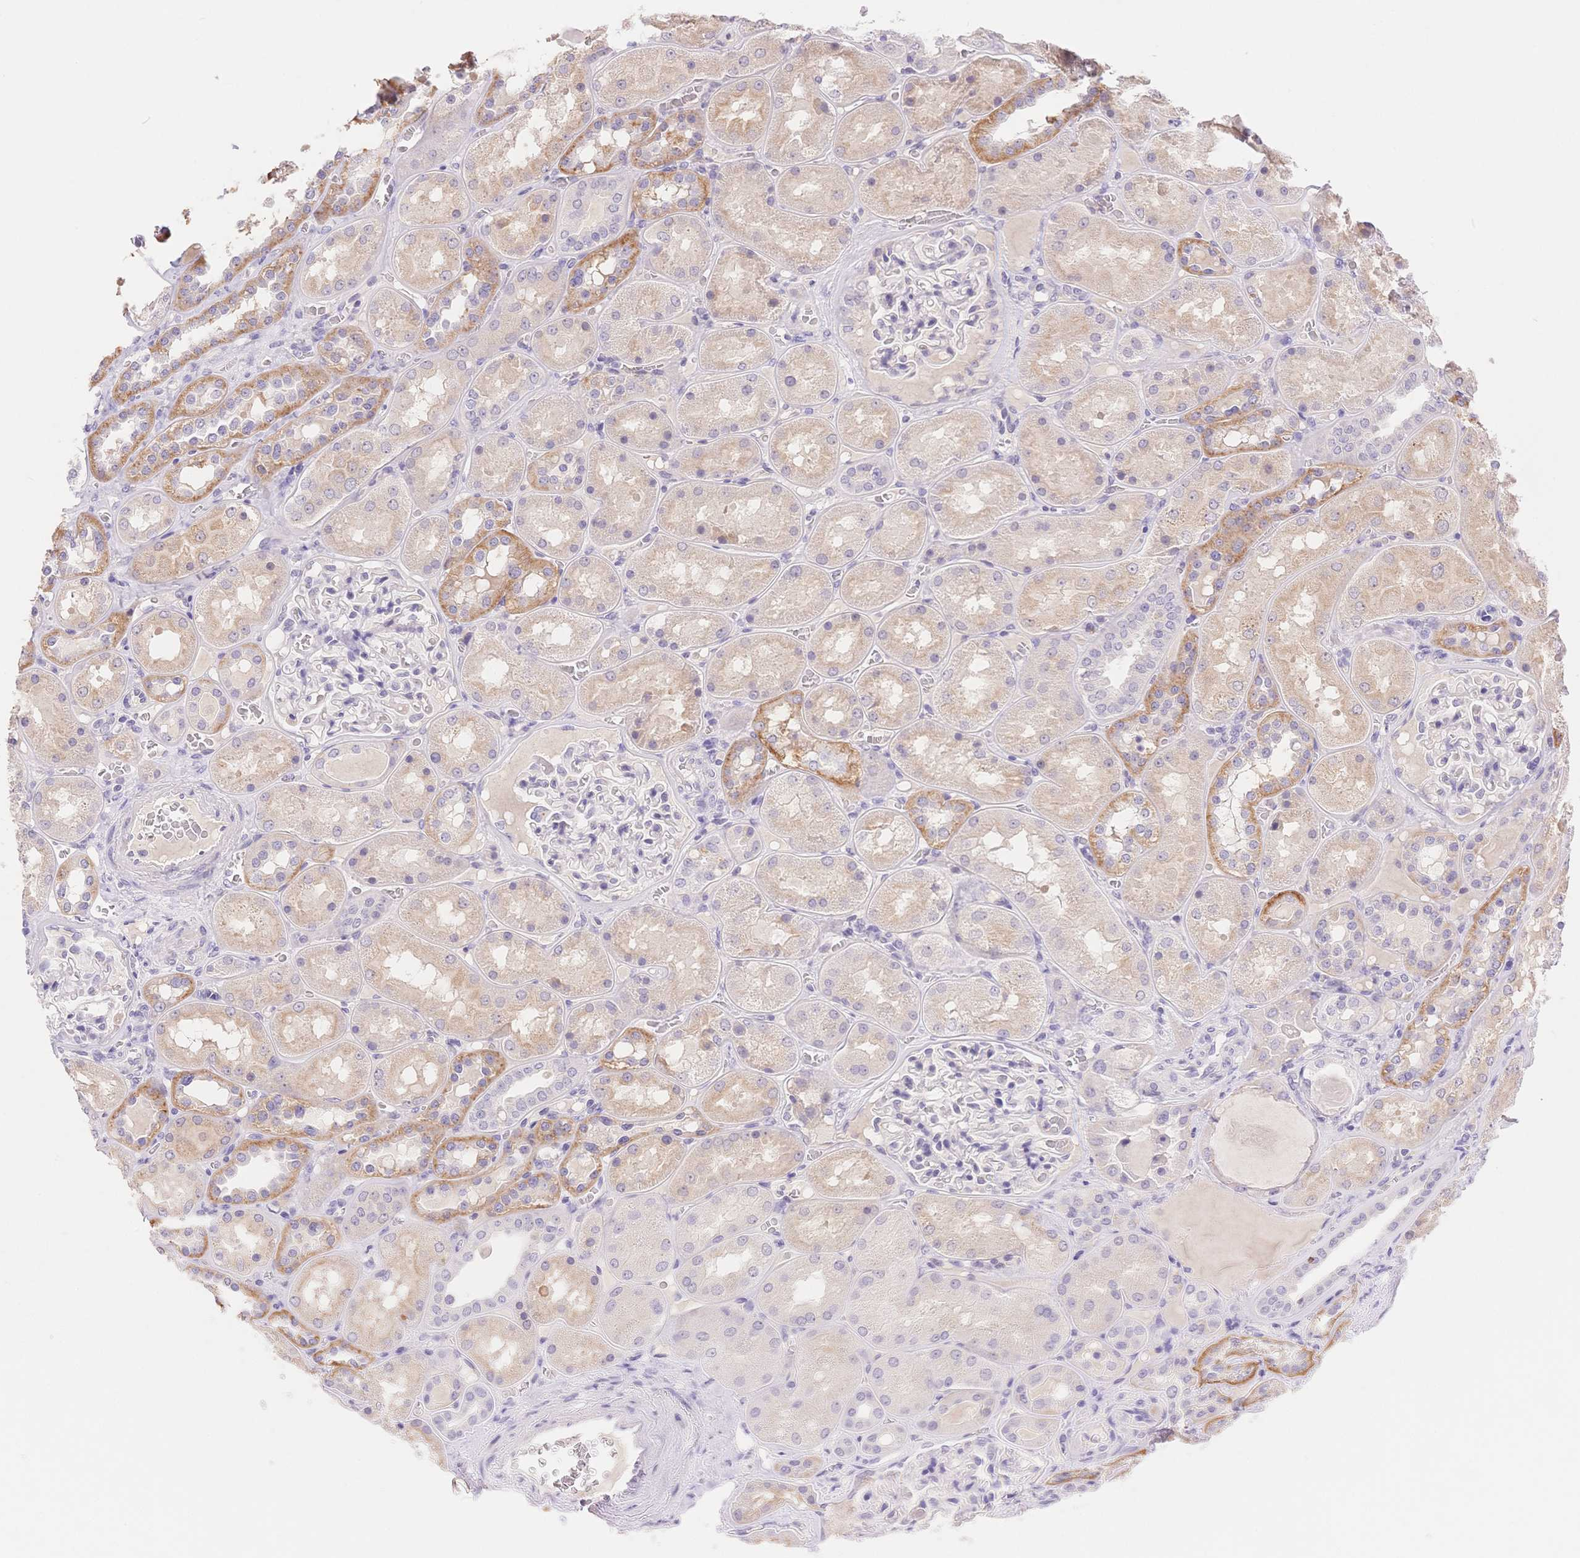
{"staining": {"intensity": "negative", "quantity": "none", "location": "none"}, "tissue": "kidney", "cell_type": "Cells in glomeruli", "image_type": "normal", "snomed": [{"axis": "morphology", "description": "Normal tissue, NOS"}, {"axis": "topography", "description": "Kidney"}], "caption": "Immunohistochemistry (IHC) histopathology image of normal kidney: human kidney stained with DAB demonstrates no significant protein expression in cells in glomeruli.", "gene": "MYOM1", "patient": {"sex": "male", "age": 73}}